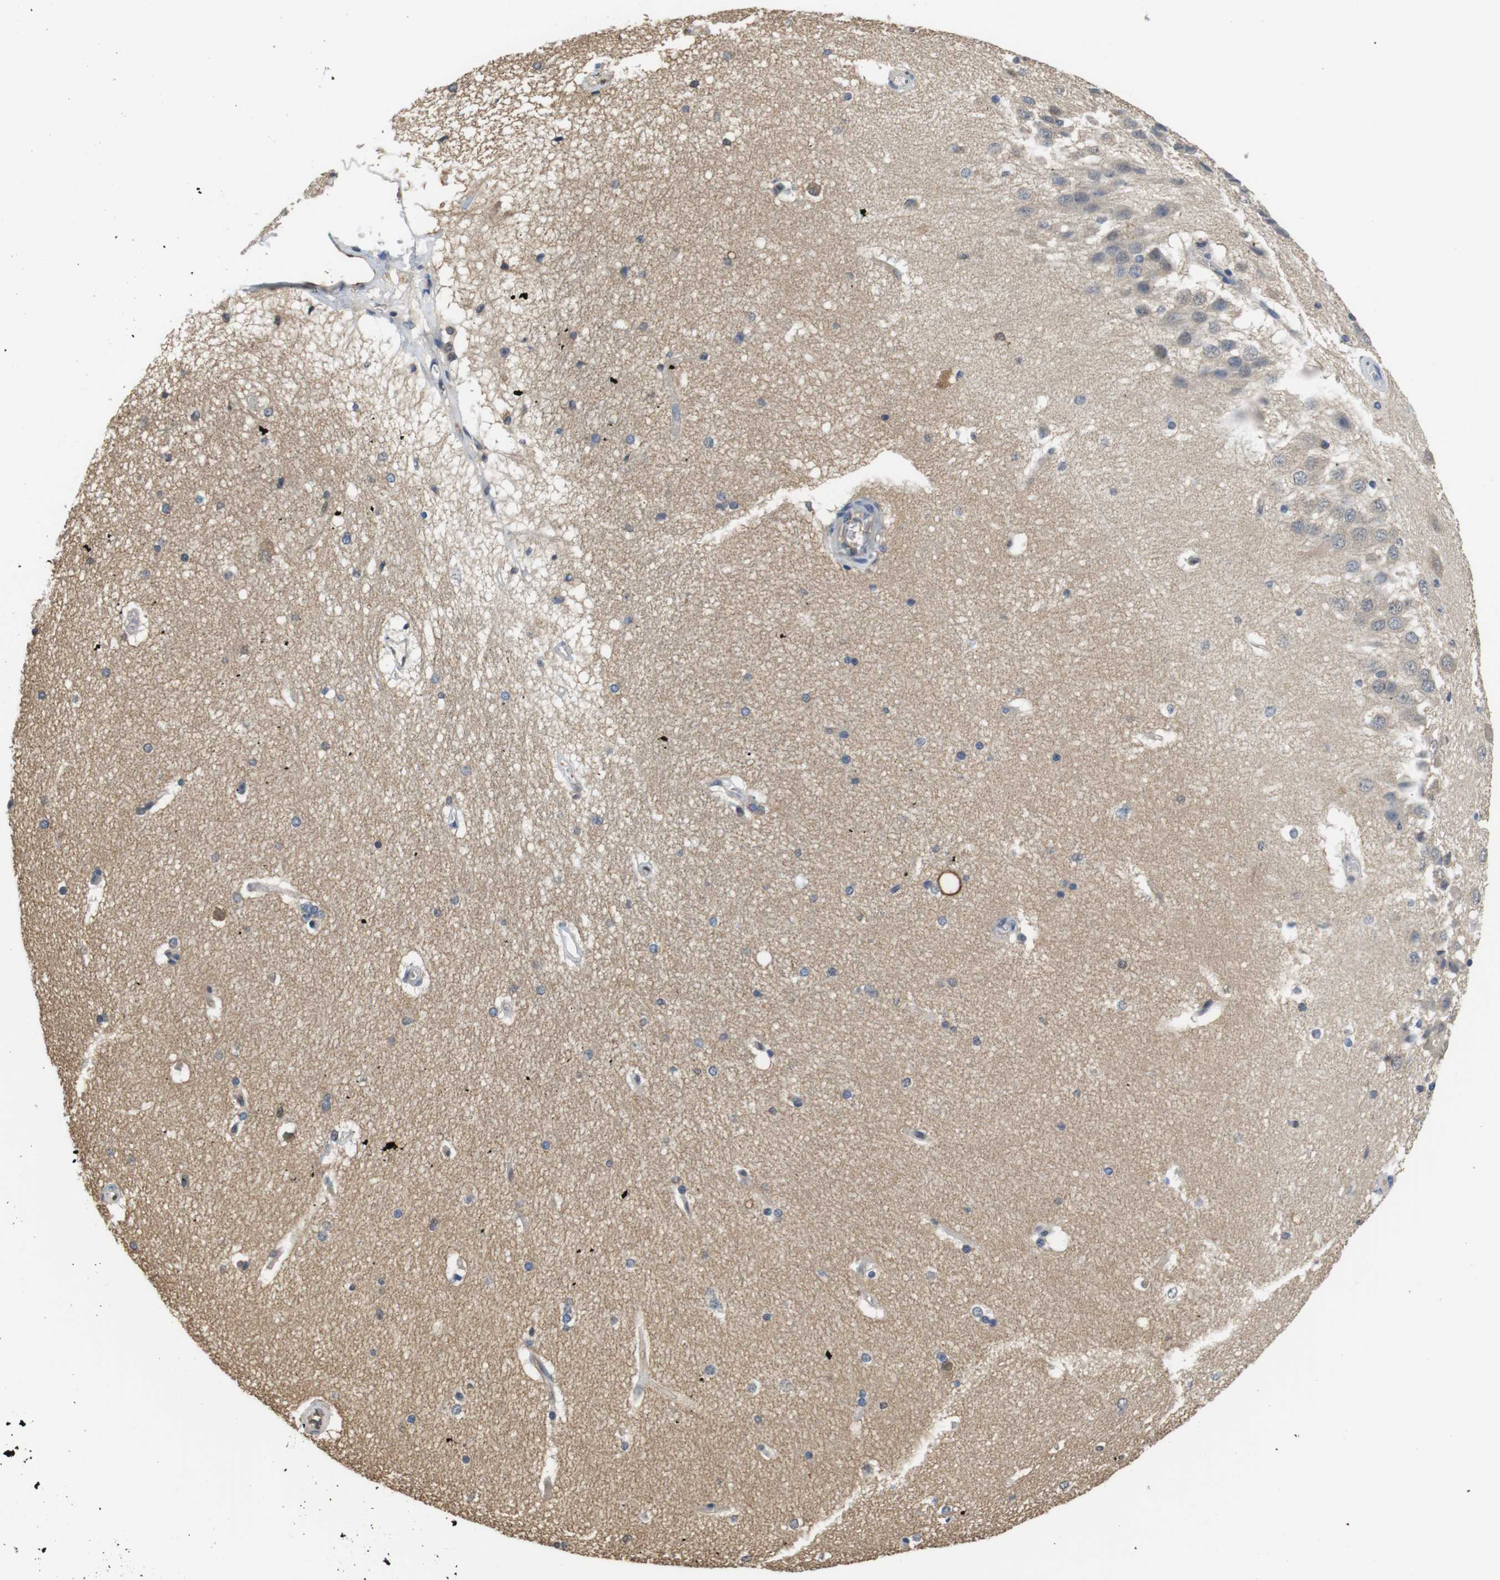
{"staining": {"intensity": "moderate", "quantity": "<25%", "location": "cytoplasmic/membranous"}, "tissue": "hippocampus", "cell_type": "Glial cells", "image_type": "normal", "snomed": [{"axis": "morphology", "description": "Normal tissue, NOS"}, {"axis": "topography", "description": "Hippocampus"}], "caption": "A brown stain shows moderate cytoplasmic/membranous staining of a protein in glial cells of unremarkable hippocampus. (DAB IHC, brown staining for protein, blue staining for nuclei).", "gene": "LDHA", "patient": {"sex": "female", "age": 19}}